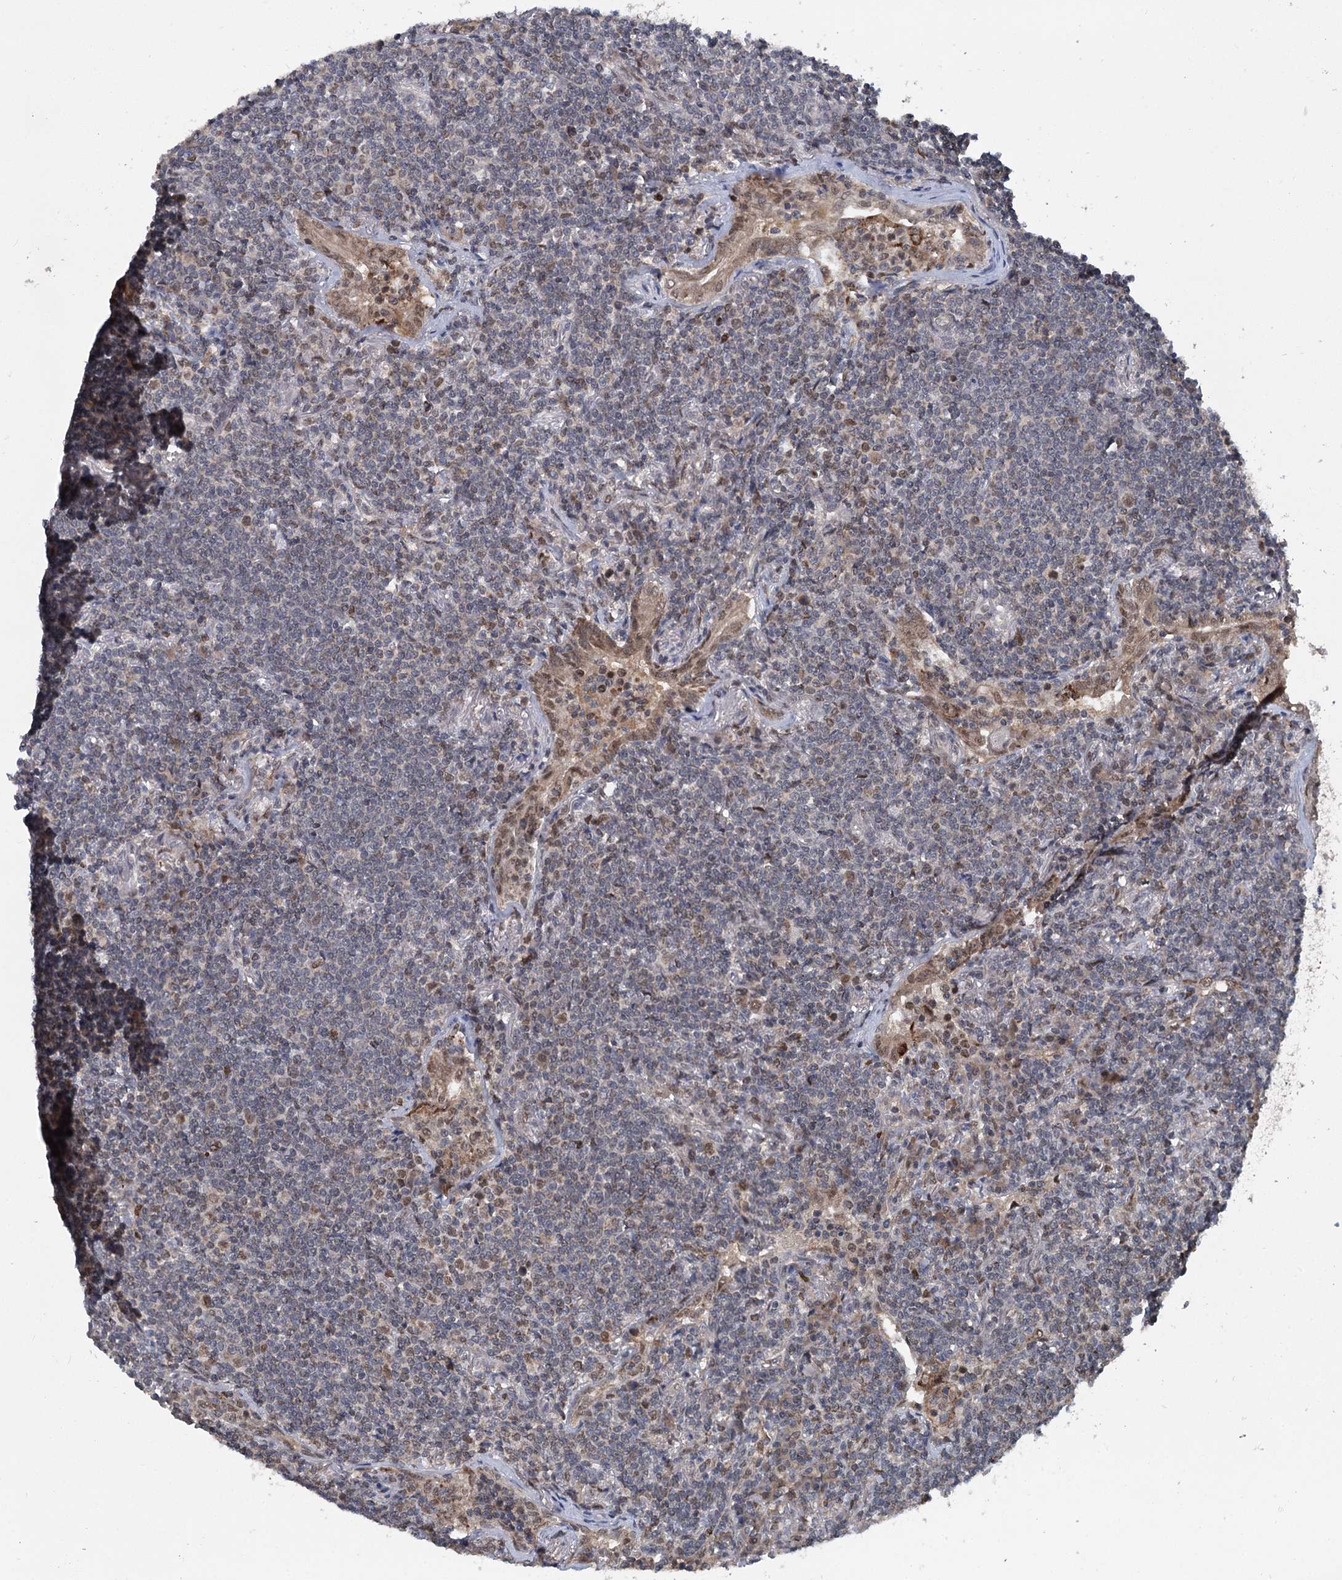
{"staining": {"intensity": "negative", "quantity": "none", "location": "none"}, "tissue": "lymphoma", "cell_type": "Tumor cells", "image_type": "cancer", "snomed": [{"axis": "morphology", "description": "Malignant lymphoma, non-Hodgkin's type, Low grade"}, {"axis": "topography", "description": "Lung"}], "caption": "This is an immunohistochemistry photomicrograph of low-grade malignant lymphoma, non-Hodgkin's type. There is no positivity in tumor cells.", "gene": "MYG1", "patient": {"sex": "female", "age": 71}}